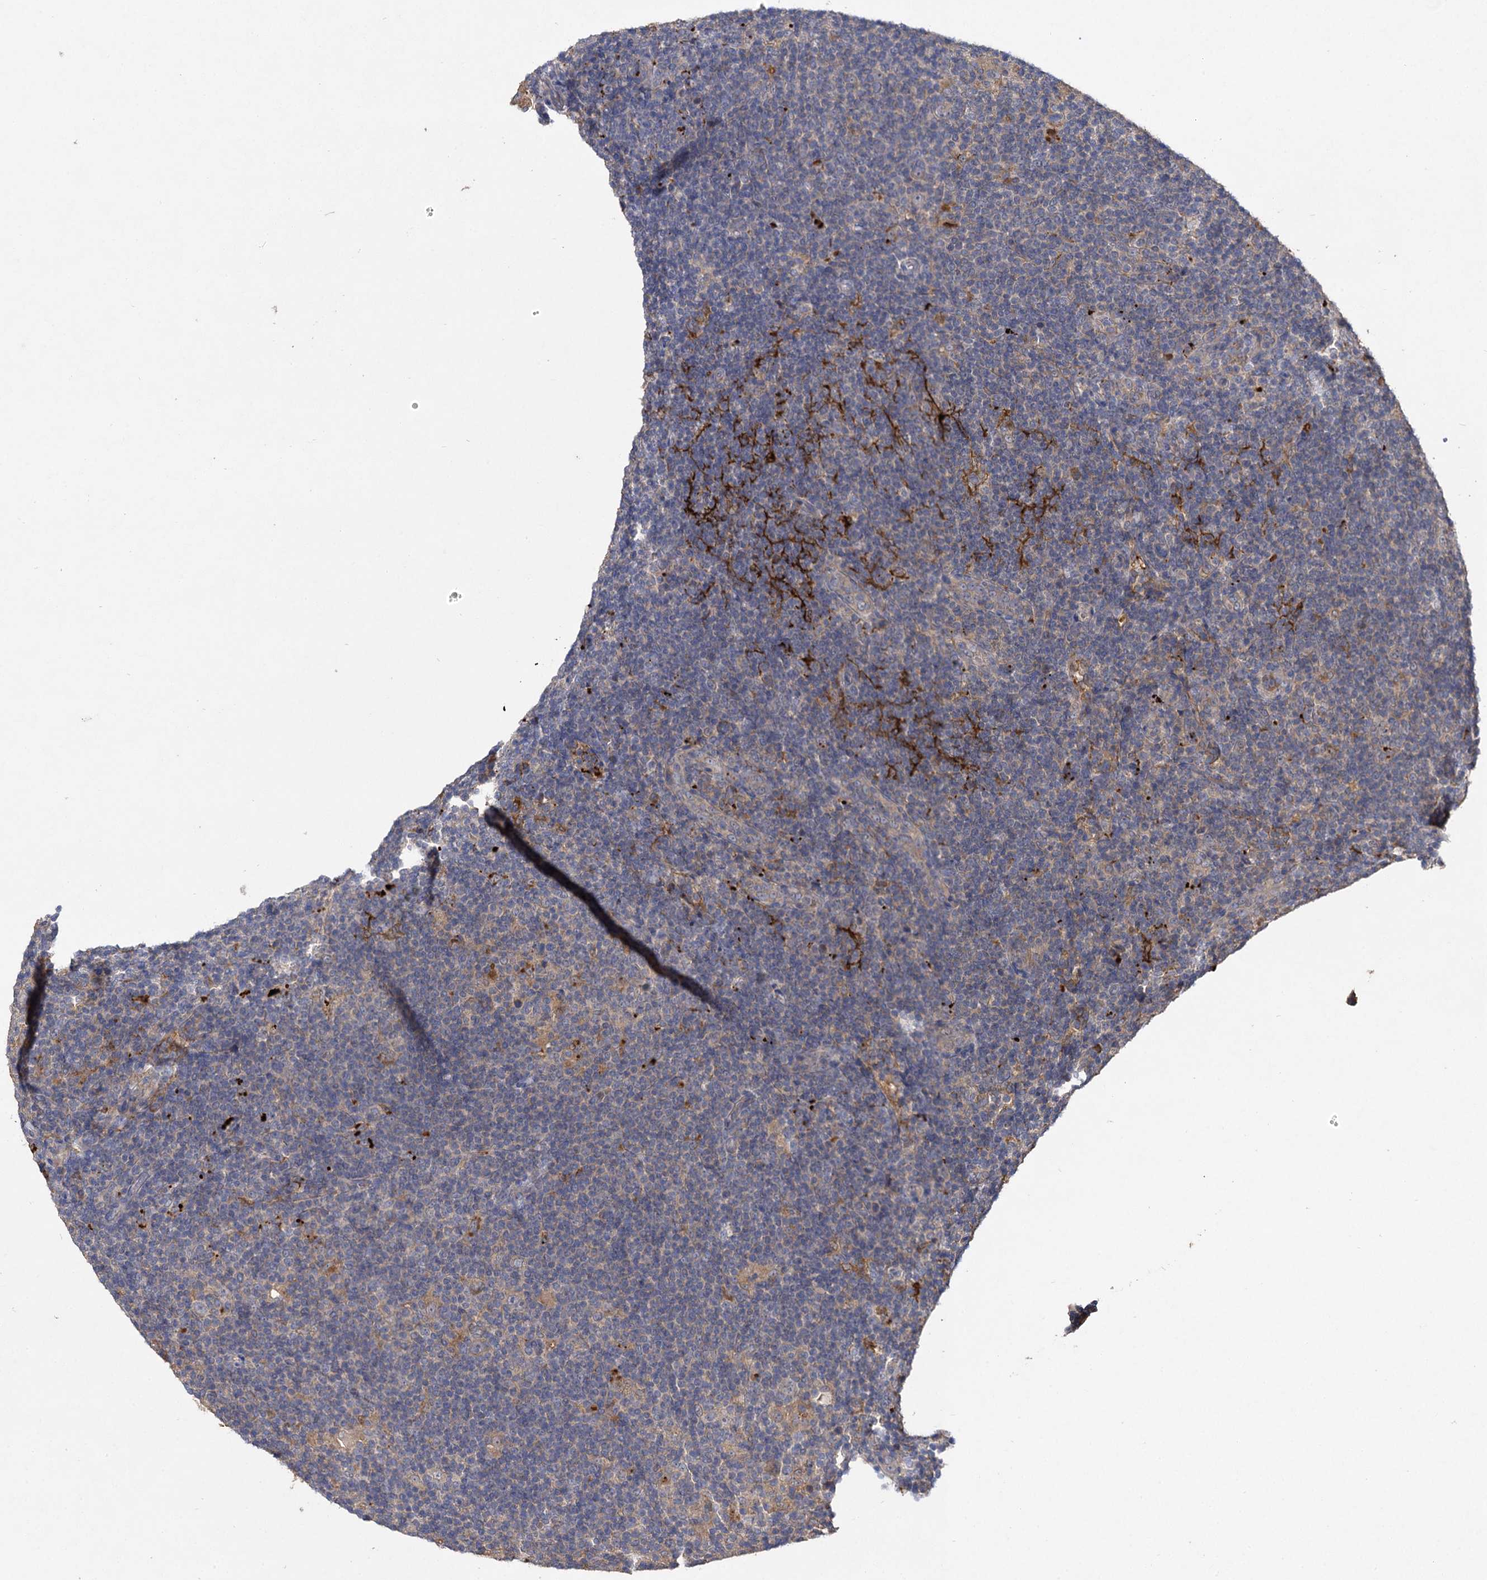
{"staining": {"intensity": "moderate", "quantity": "<25%", "location": "cytoplasmic/membranous"}, "tissue": "lymphoma", "cell_type": "Tumor cells", "image_type": "cancer", "snomed": [{"axis": "morphology", "description": "Hodgkin's disease, NOS"}, {"axis": "topography", "description": "Lymph node"}], "caption": "Immunohistochemistry (IHC) of human lymphoma reveals low levels of moderate cytoplasmic/membranous expression in approximately <25% of tumor cells. Immunohistochemistry stains the protein of interest in brown and the nuclei are stained blue.", "gene": "USP50", "patient": {"sex": "female", "age": 57}}